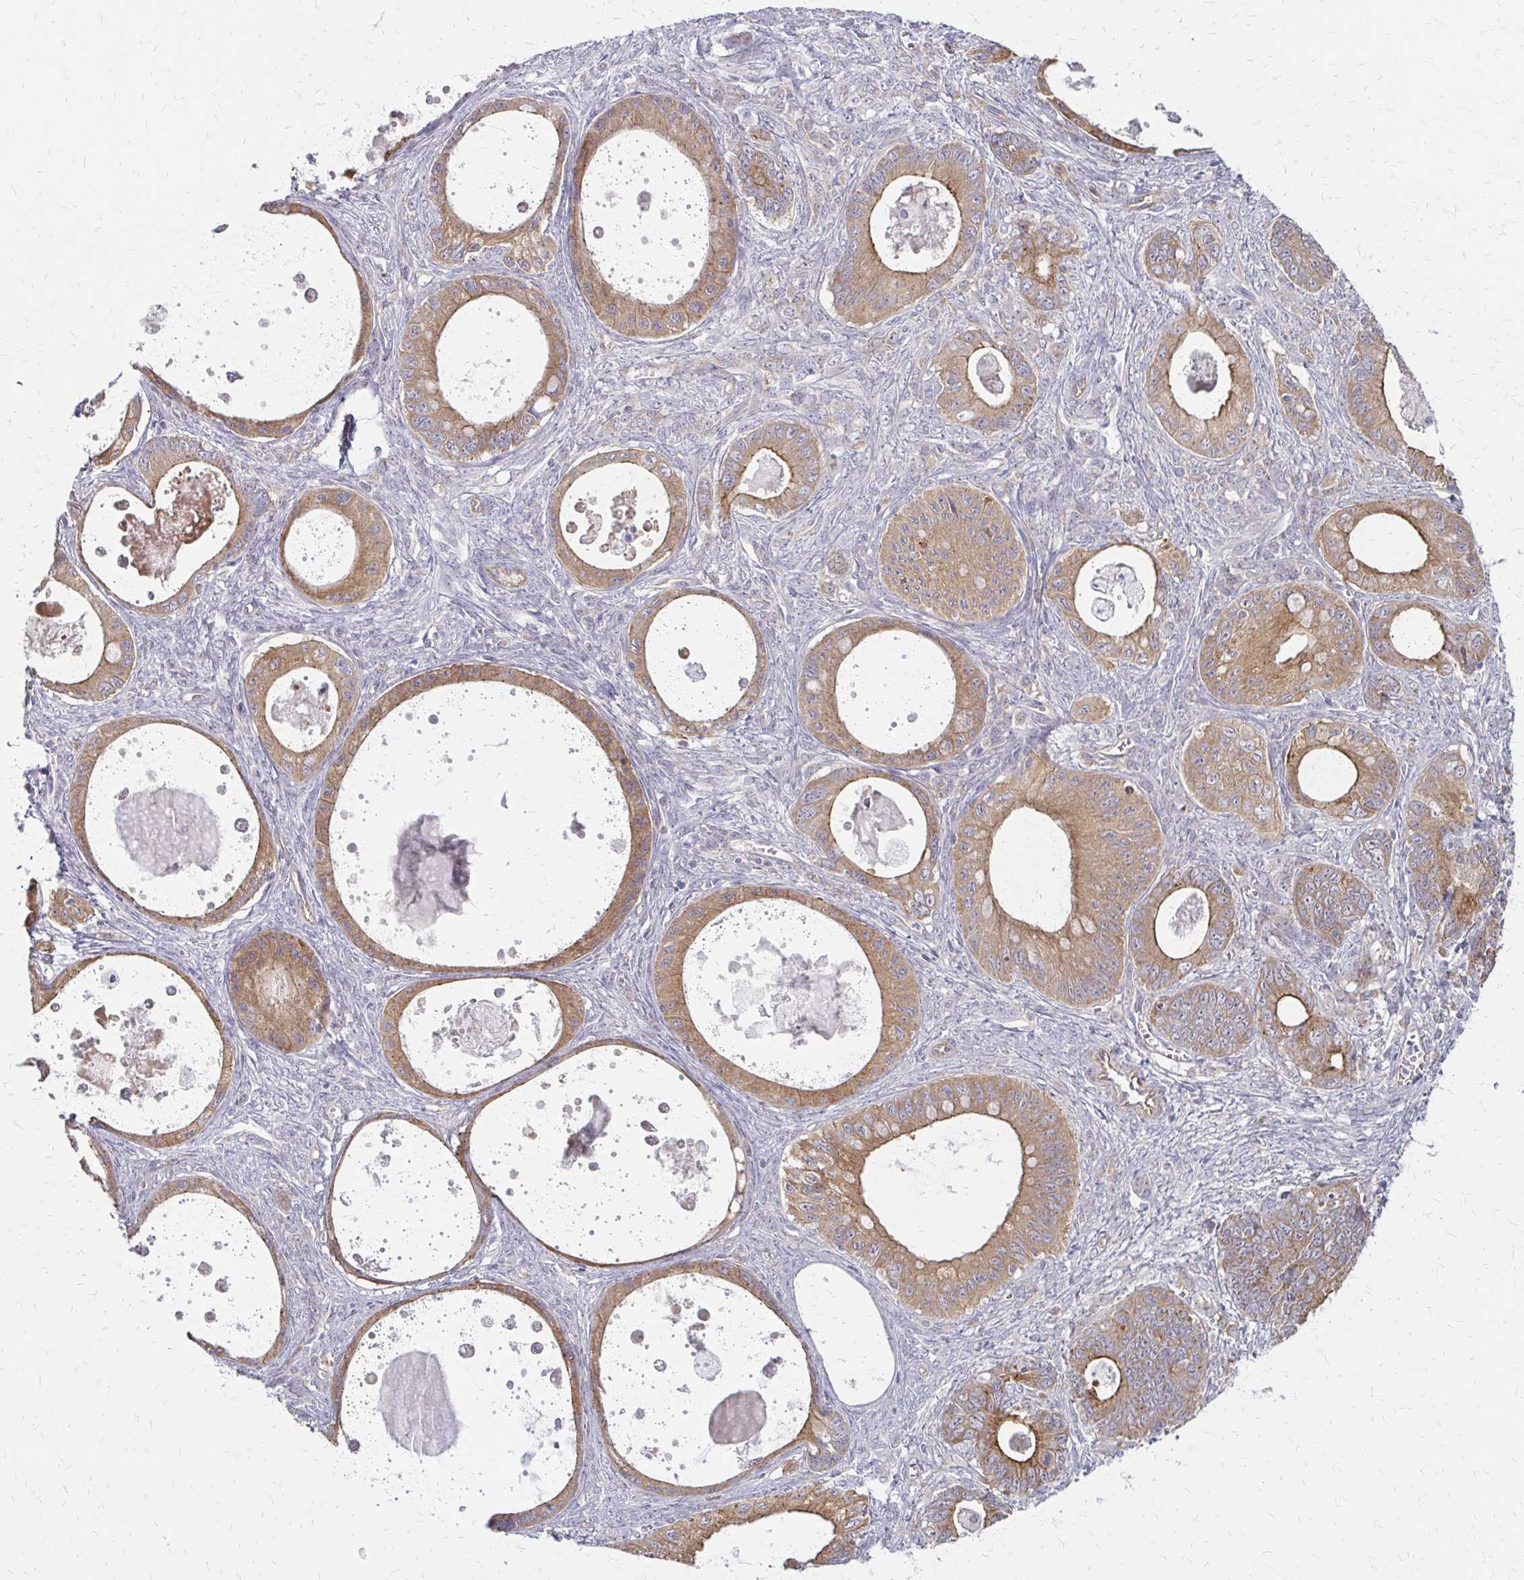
{"staining": {"intensity": "moderate", "quantity": ">75%", "location": "cytoplasmic/membranous"}, "tissue": "ovarian cancer", "cell_type": "Tumor cells", "image_type": "cancer", "snomed": [{"axis": "morphology", "description": "Cystadenocarcinoma, mucinous, NOS"}, {"axis": "topography", "description": "Ovary"}], "caption": "Immunohistochemistry (IHC) photomicrograph of human ovarian cancer (mucinous cystadenocarcinoma) stained for a protein (brown), which demonstrates medium levels of moderate cytoplasmic/membranous positivity in about >75% of tumor cells.", "gene": "ZNF383", "patient": {"sex": "female", "age": 64}}